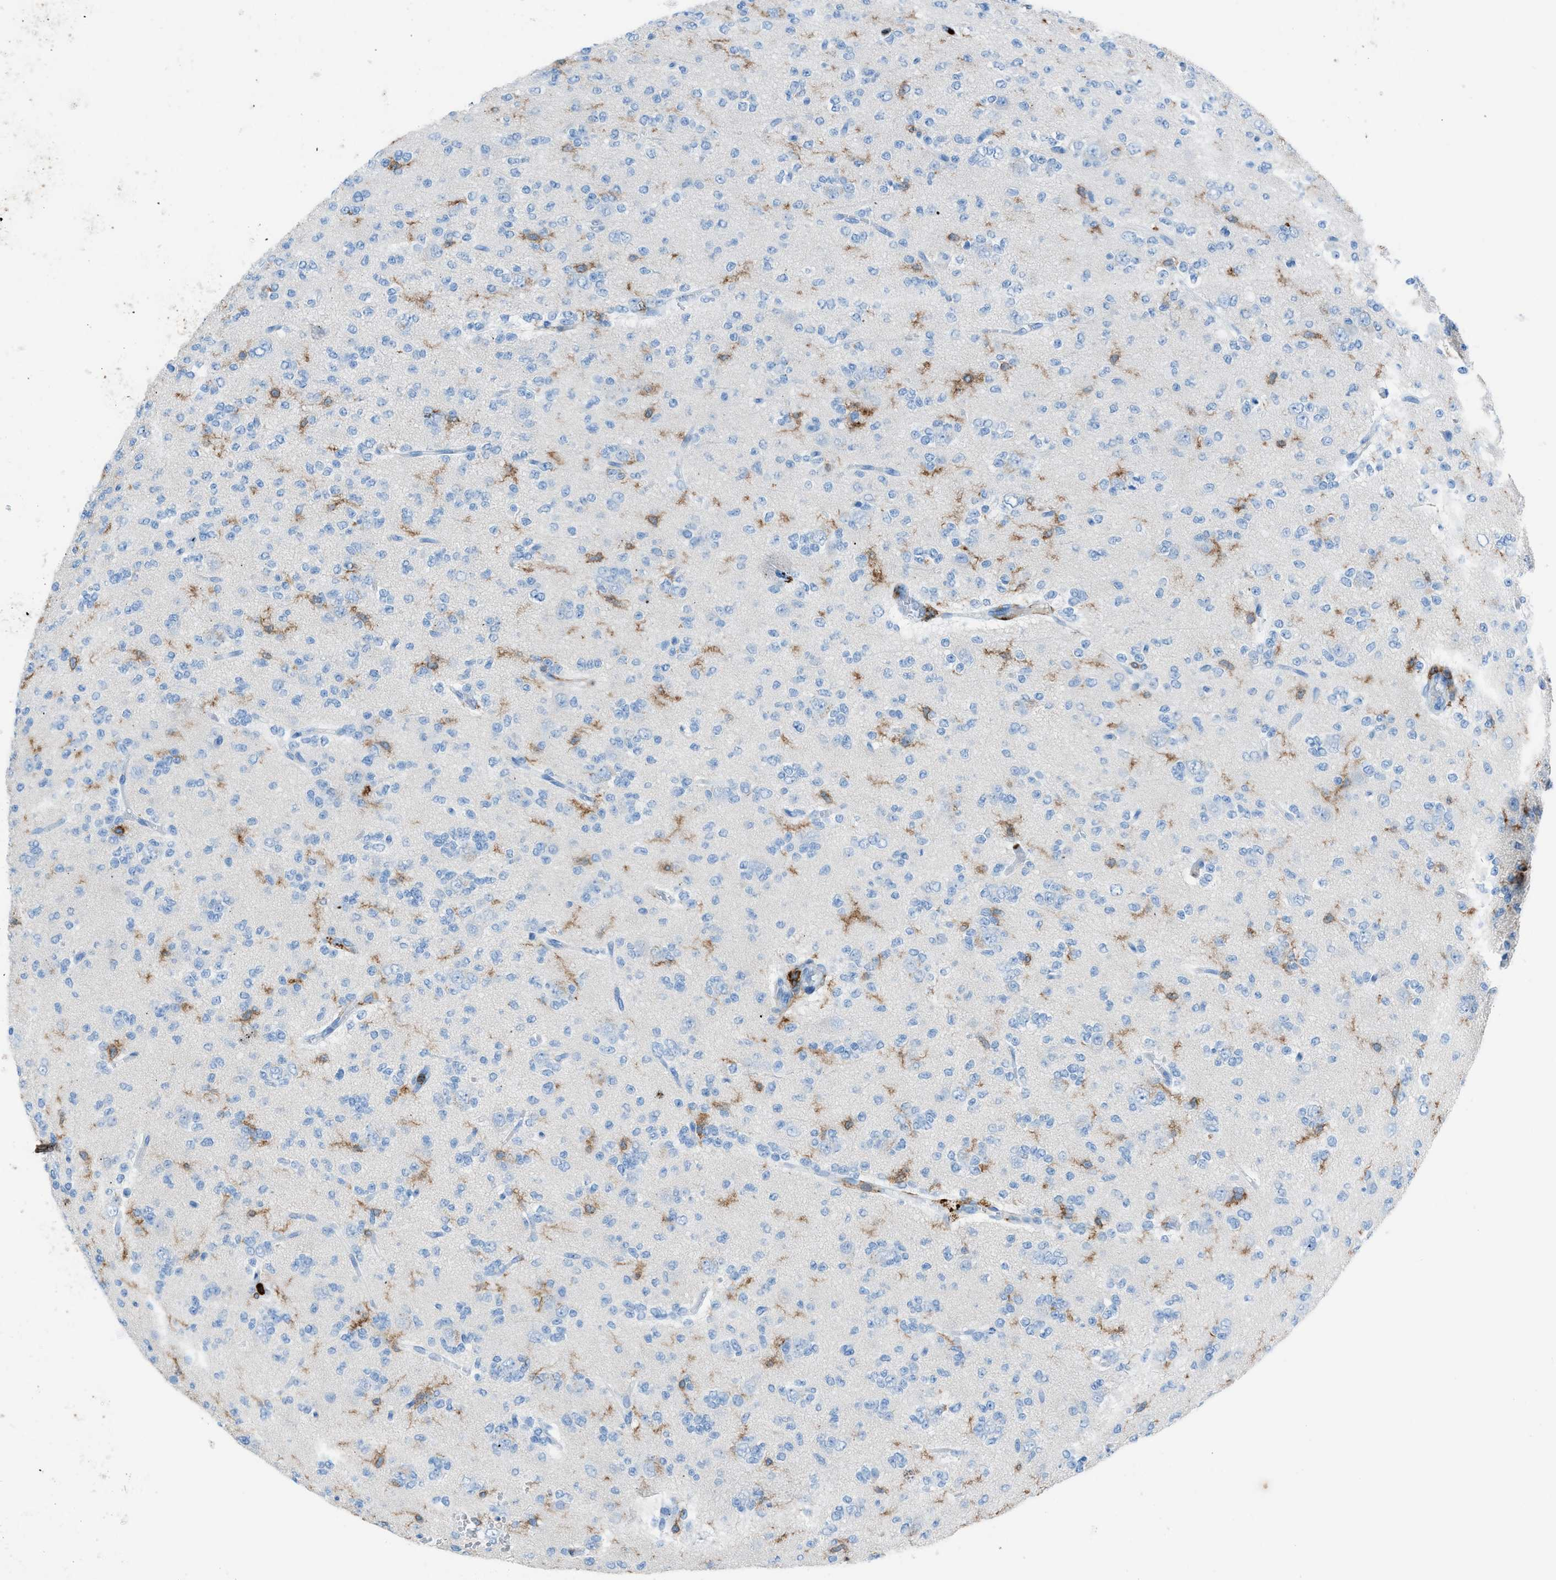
{"staining": {"intensity": "moderate", "quantity": "<25%", "location": "cytoplasmic/membranous"}, "tissue": "glioma", "cell_type": "Tumor cells", "image_type": "cancer", "snomed": [{"axis": "morphology", "description": "Glioma, malignant, Low grade"}, {"axis": "topography", "description": "Brain"}], "caption": "Tumor cells show low levels of moderate cytoplasmic/membranous staining in approximately <25% of cells in glioma.", "gene": "ITGB2", "patient": {"sex": "male", "age": 38}}